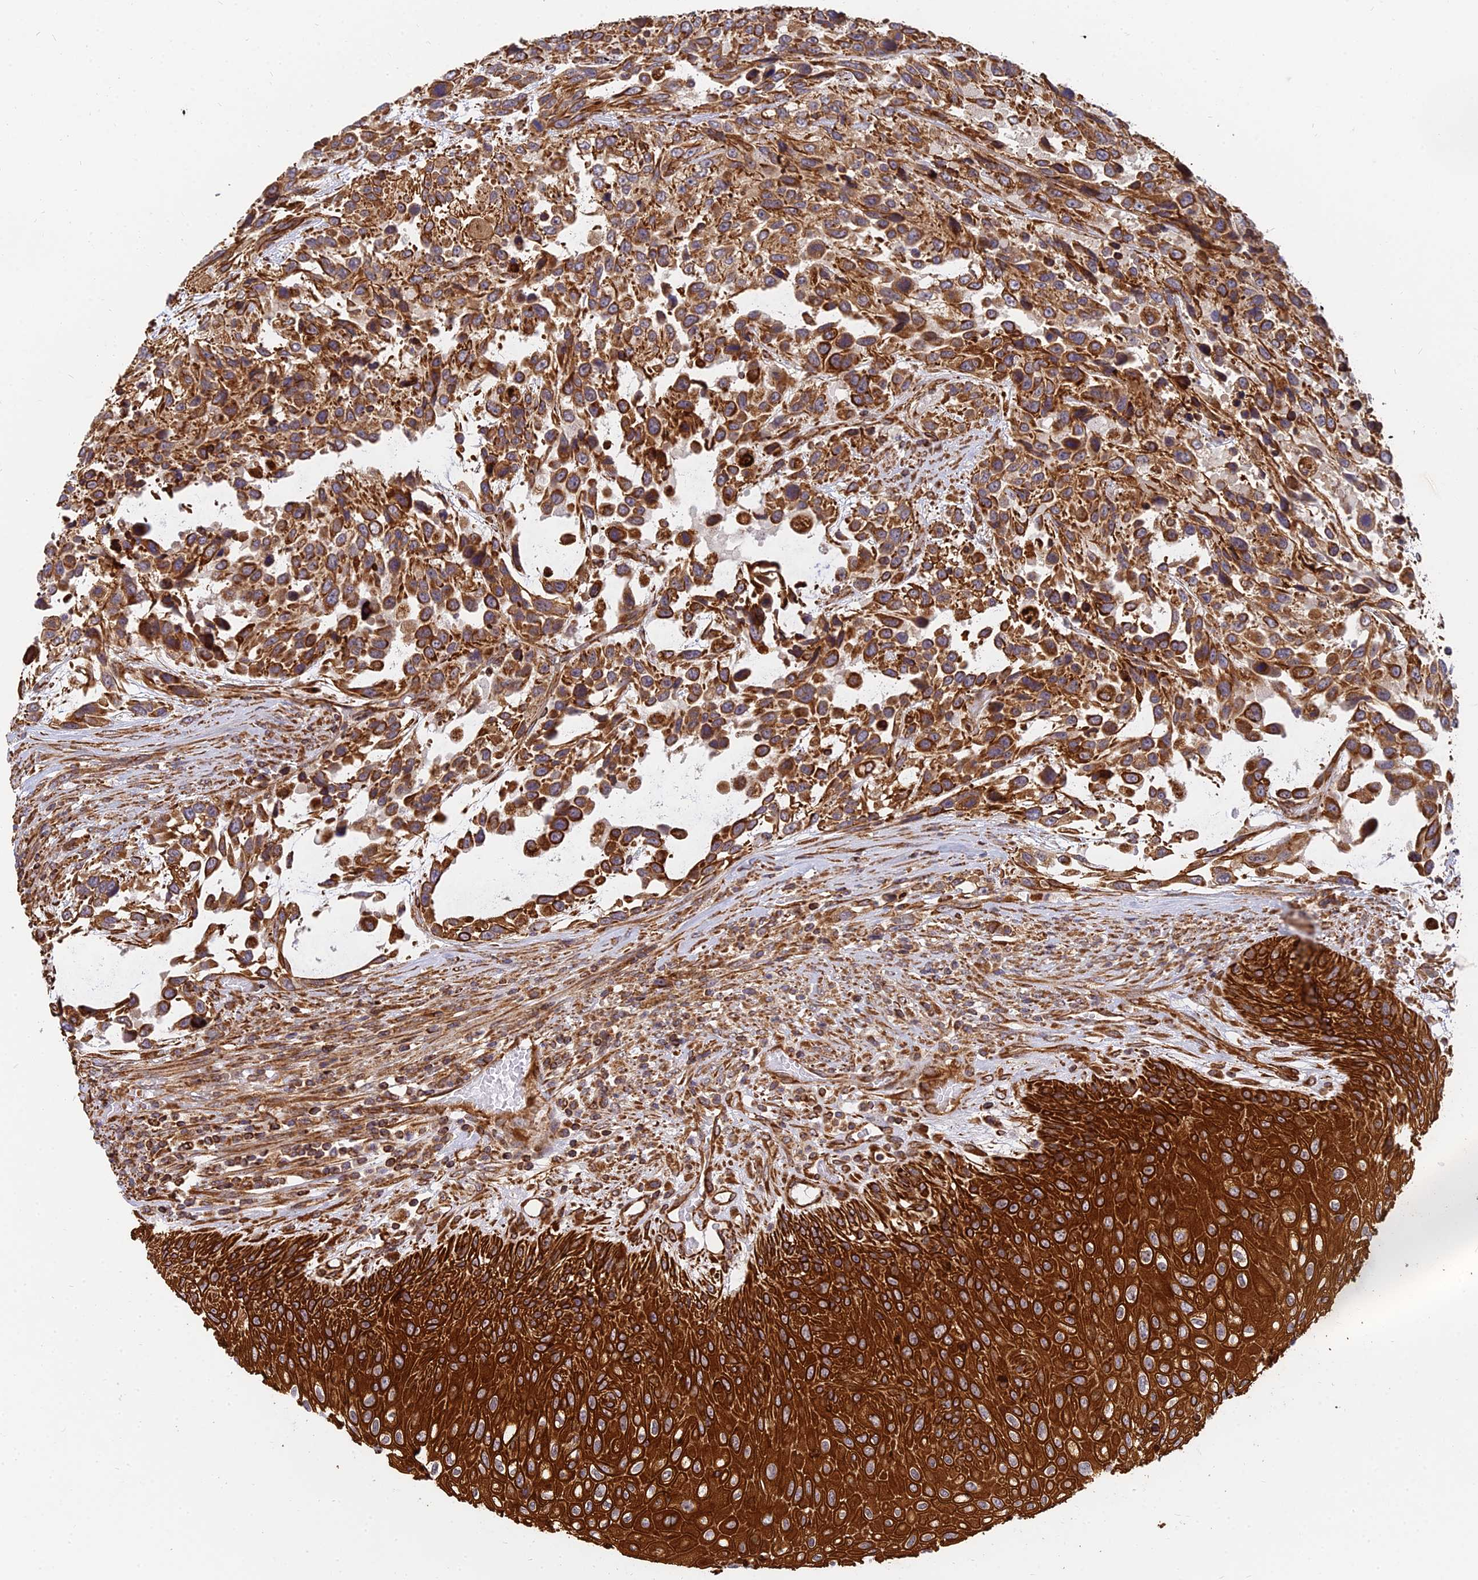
{"staining": {"intensity": "moderate", "quantity": ">75%", "location": "cytoplasmic/membranous"}, "tissue": "urothelial cancer", "cell_type": "Tumor cells", "image_type": "cancer", "snomed": [{"axis": "morphology", "description": "Urothelial carcinoma, High grade"}, {"axis": "topography", "description": "Urinary bladder"}], "caption": "Tumor cells exhibit medium levels of moderate cytoplasmic/membranous staining in approximately >75% of cells in urothelial cancer. The staining was performed using DAB, with brown indicating positive protein expression. Nuclei are stained blue with hematoxylin.", "gene": "DSTYK", "patient": {"sex": "female", "age": 70}}